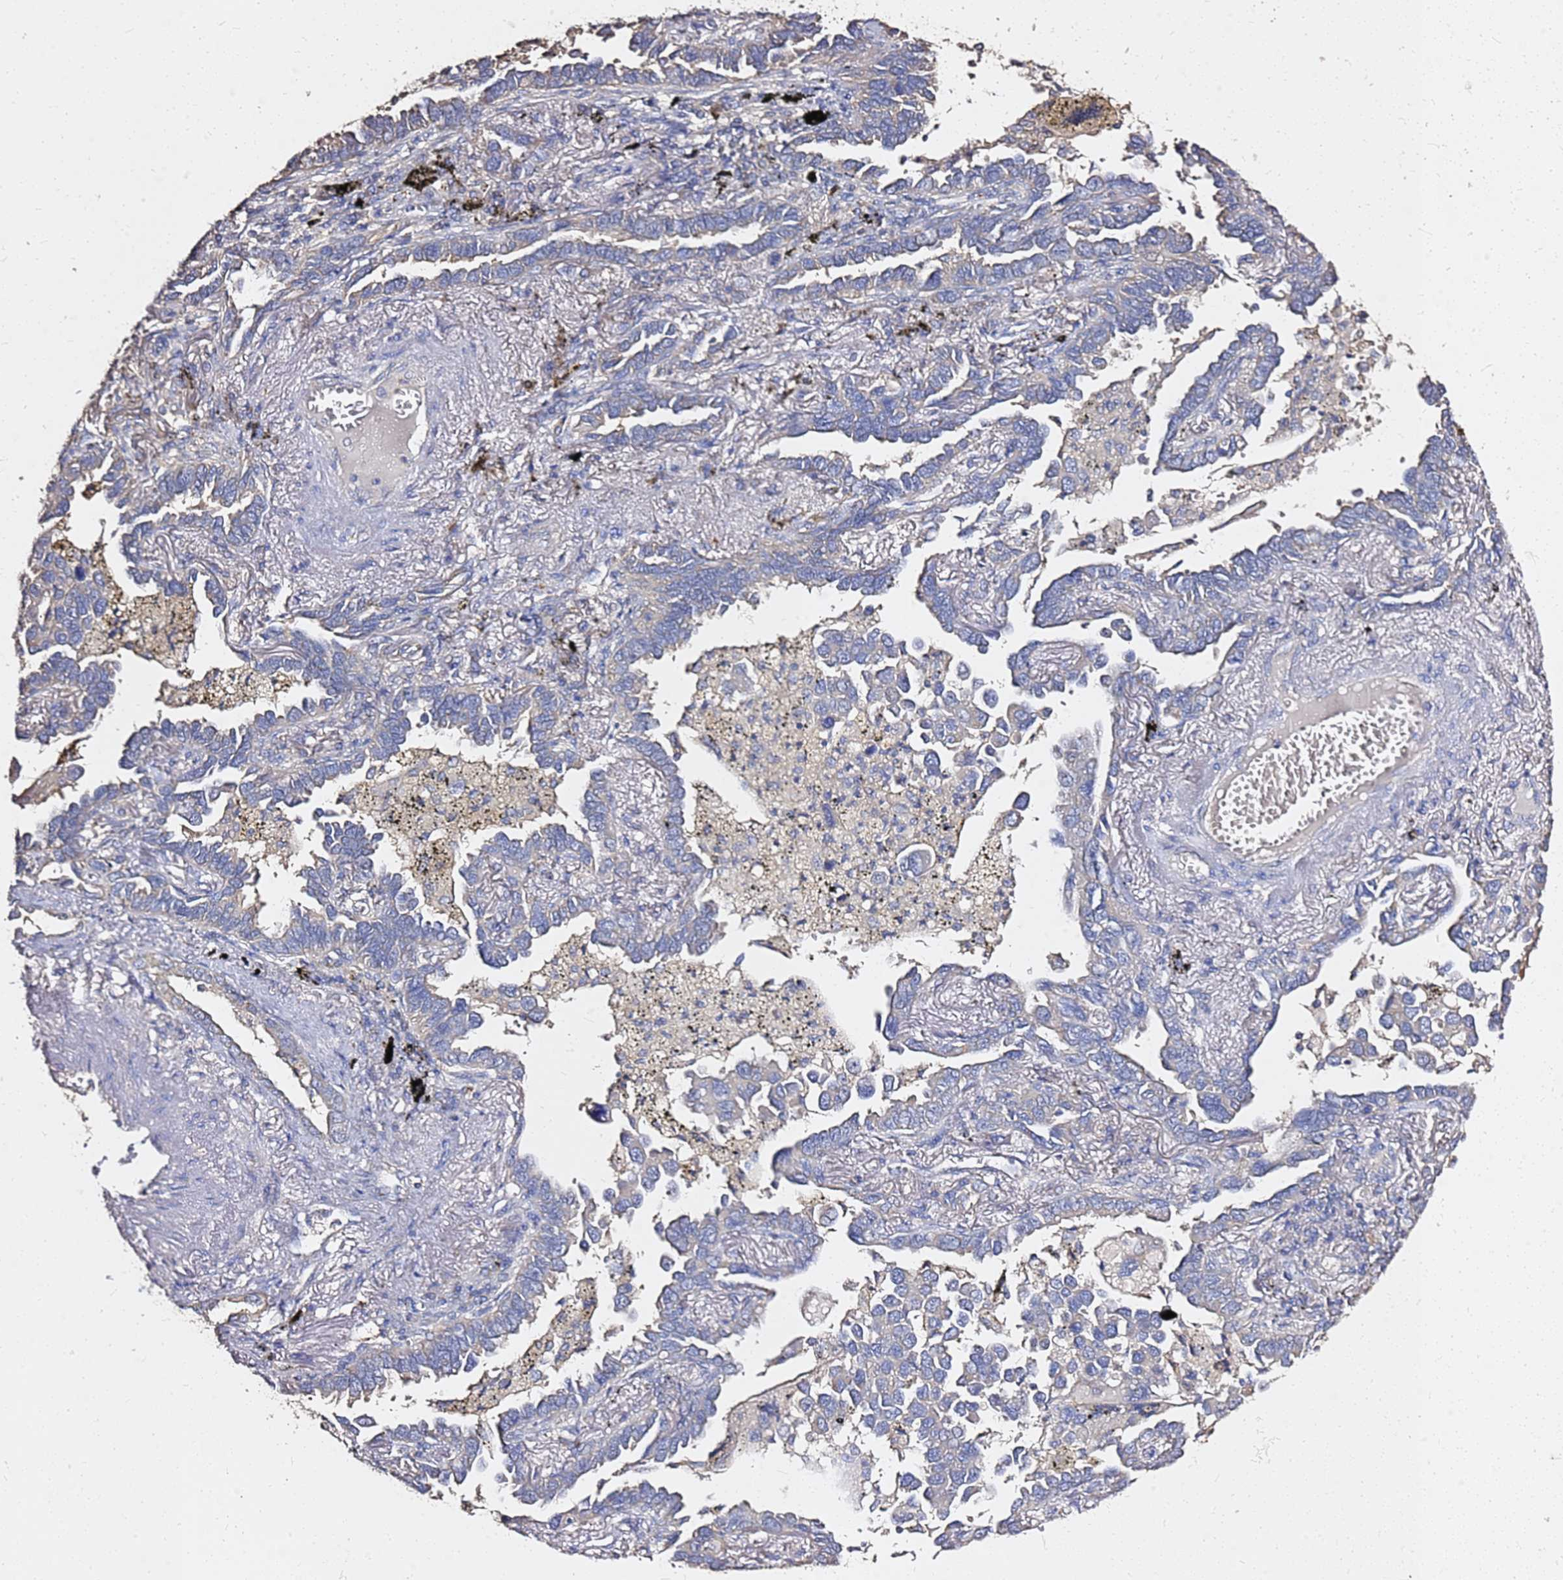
{"staining": {"intensity": "weak", "quantity": "<25%", "location": "cytoplasmic/membranous"}, "tissue": "lung cancer", "cell_type": "Tumor cells", "image_type": "cancer", "snomed": [{"axis": "morphology", "description": "Adenocarcinoma, NOS"}, {"axis": "topography", "description": "Lung"}], "caption": "The IHC histopathology image has no significant expression in tumor cells of lung cancer (adenocarcinoma) tissue.", "gene": "EXD3", "patient": {"sex": "male", "age": 67}}